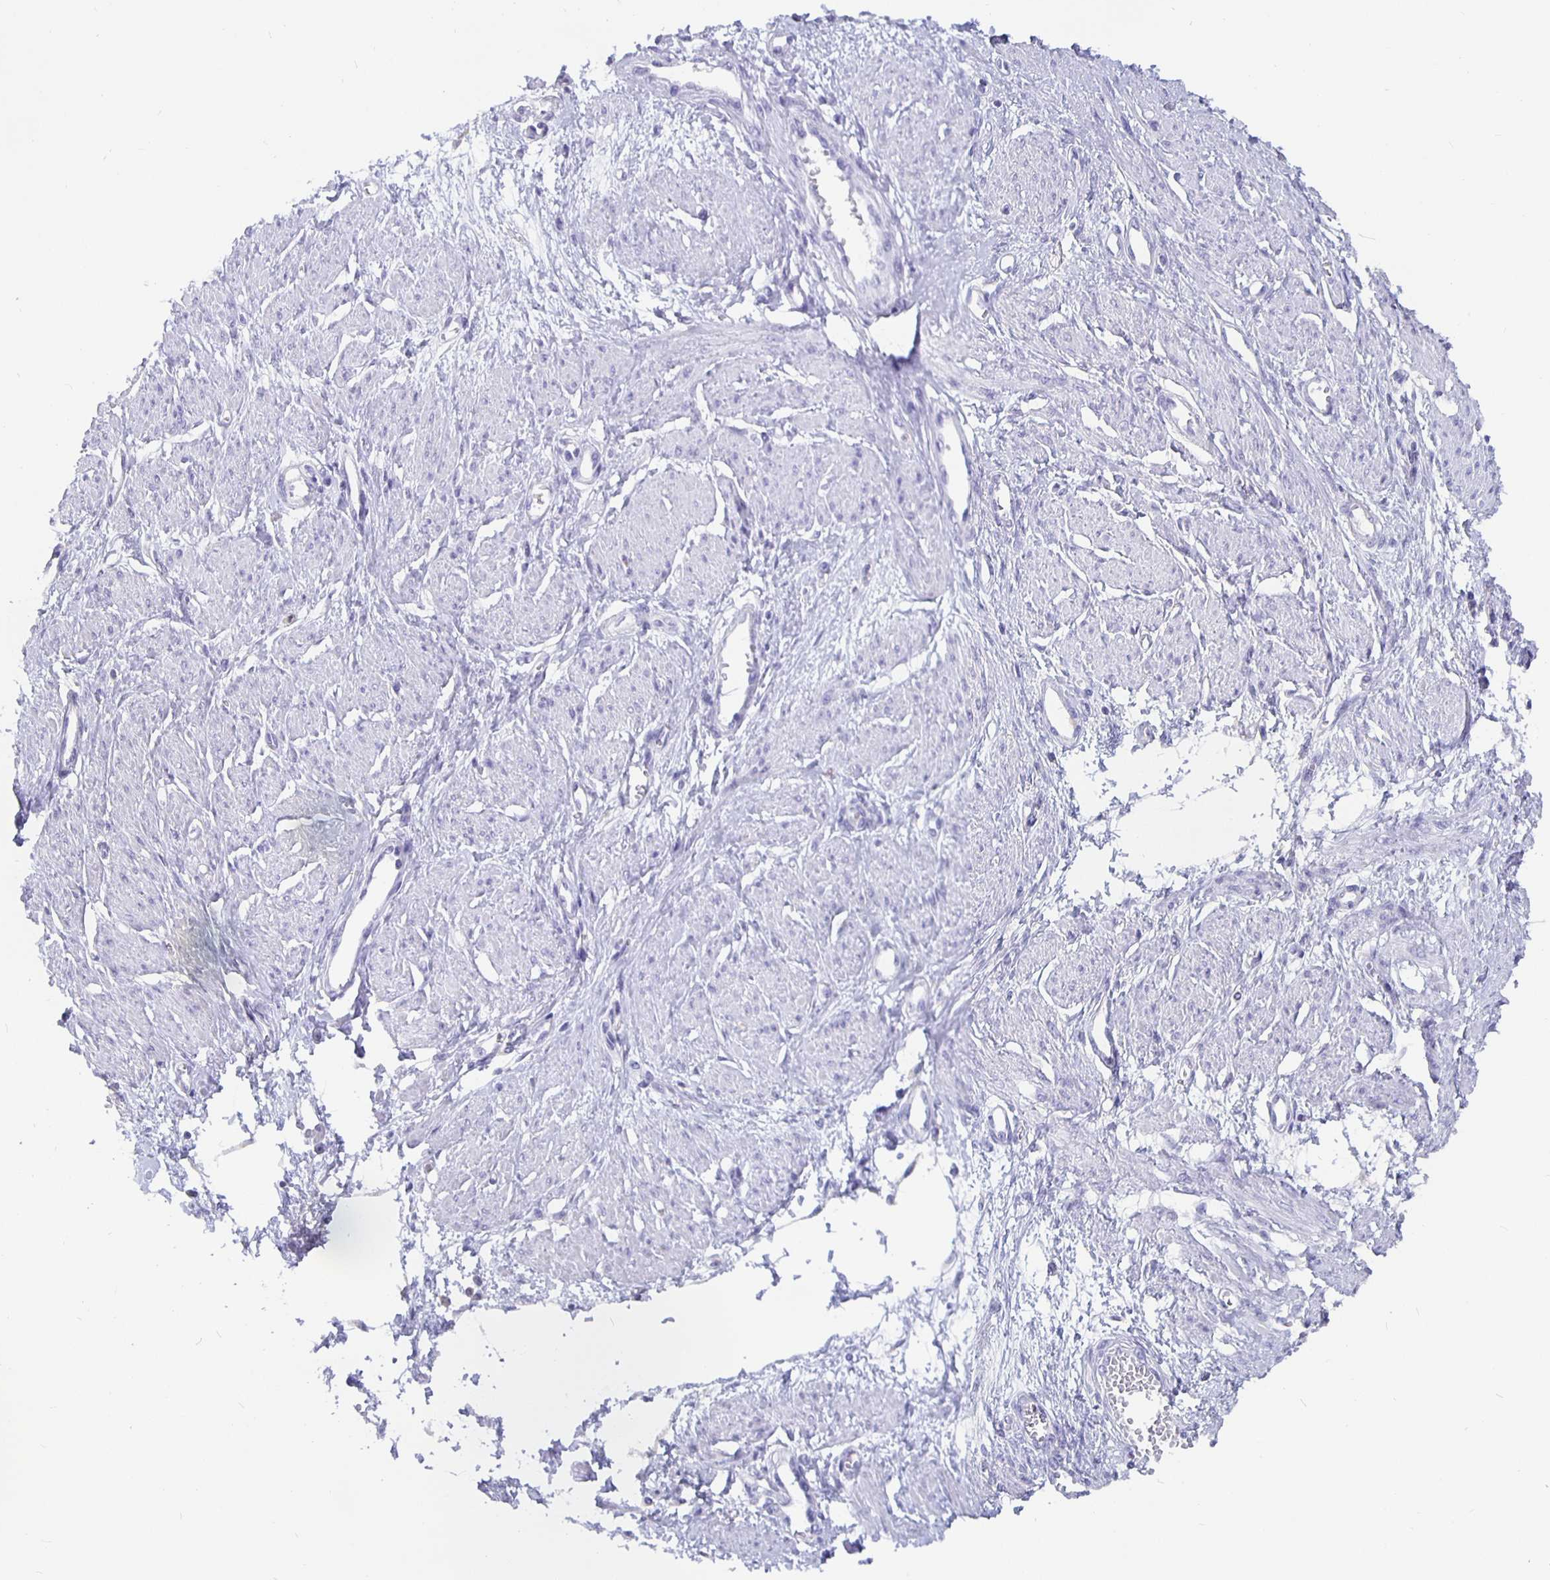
{"staining": {"intensity": "negative", "quantity": "none", "location": "none"}, "tissue": "smooth muscle", "cell_type": "Smooth muscle cells", "image_type": "normal", "snomed": [{"axis": "morphology", "description": "Normal tissue, NOS"}, {"axis": "topography", "description": "Smooth muscle"}, {"axis": "topography", "description": "Uterus"}], "caption": "This is a micrograph of immunohistochemistry (IHC) staining of unremarkable smooth muscle, which shows no positivity in smooth muscle cells. The staining was performed using DAB (3,3'-diaminobenzidine) to visualize the protein expression in brown, while the nuclei were stained in blue with hematoxylin (Magnification: 20x).", "gene": "GPX4", "patient": {"sex": "female", "age": 39}}